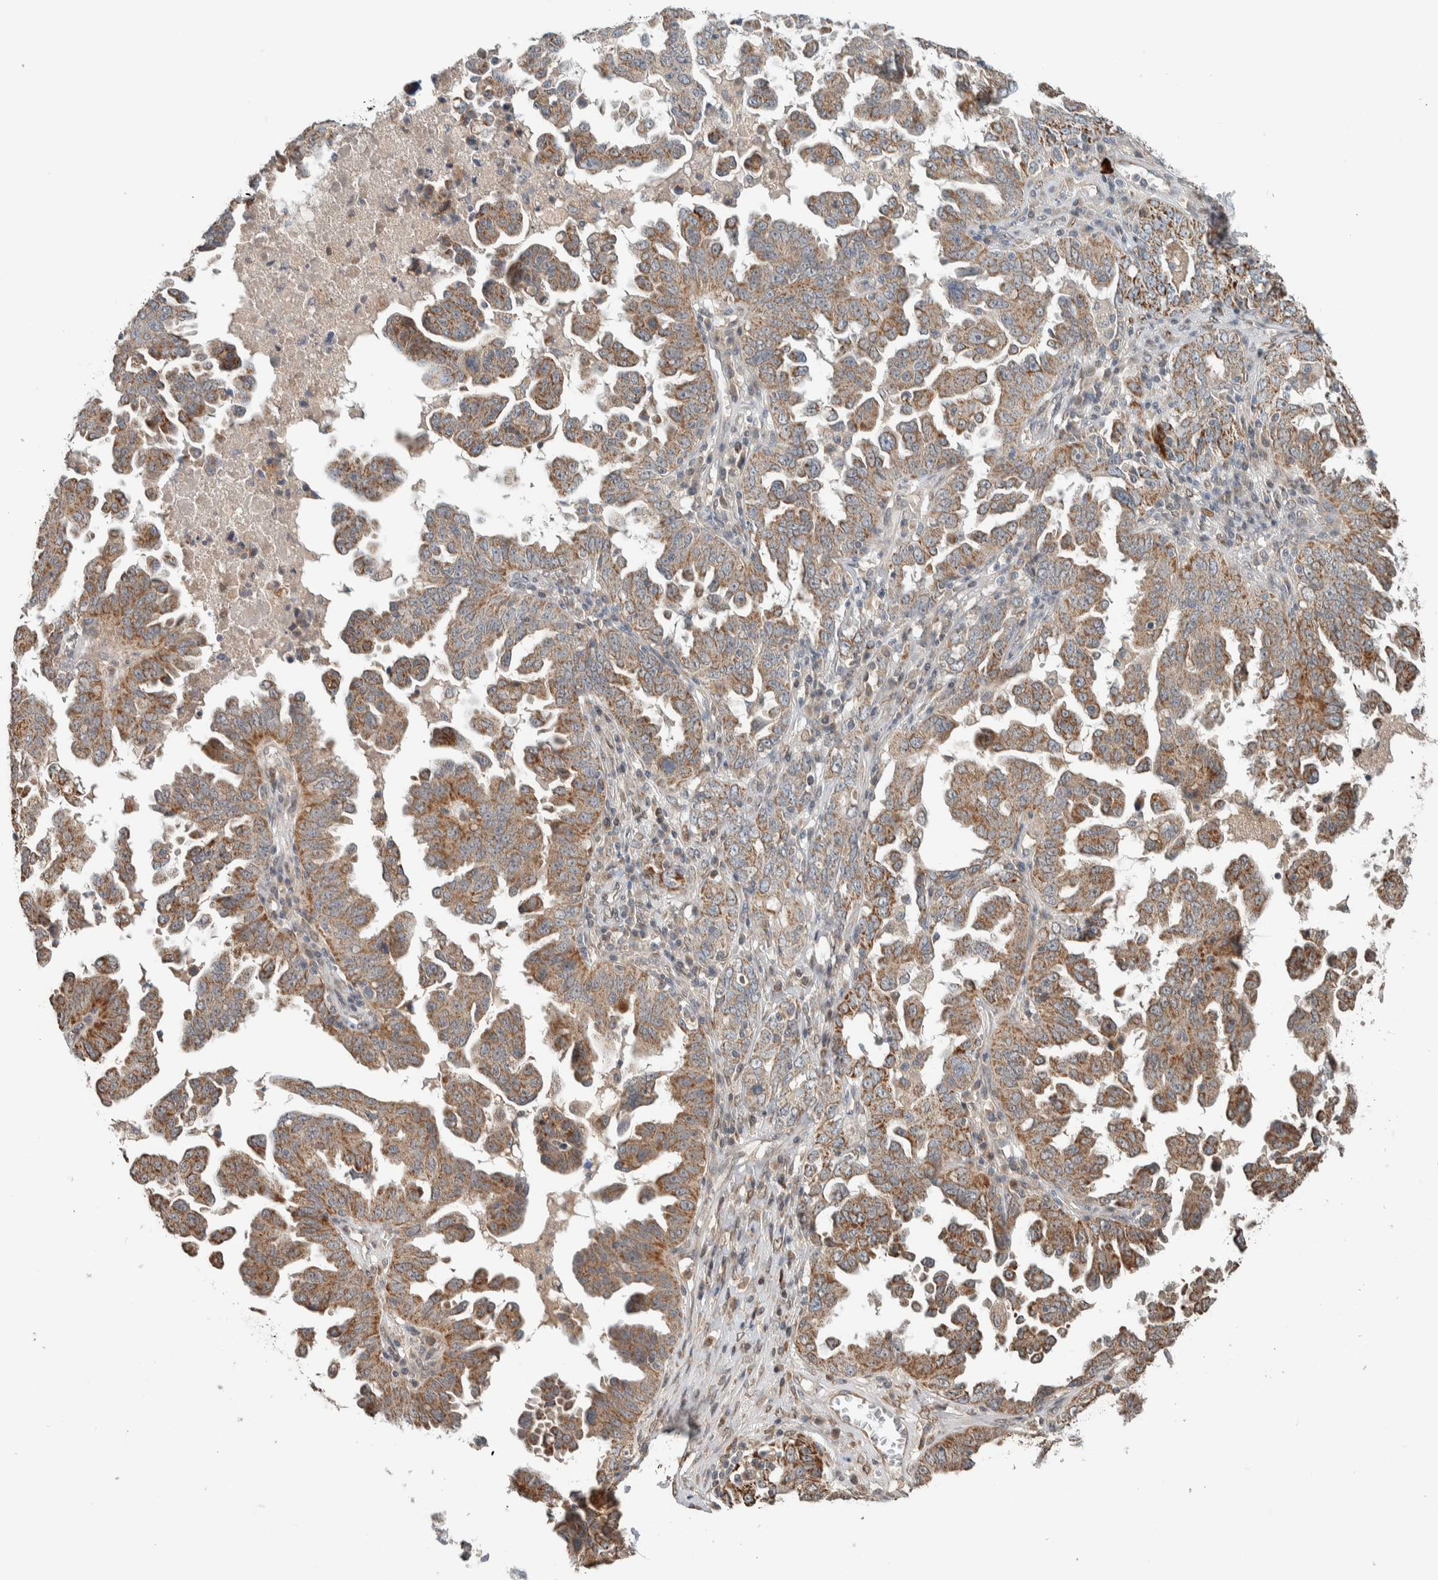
{"staining": {"intensity": "moderate", "quantity": ">75%", "location": "cytoplasmic/membranous"}, "tissue": "ovarian cancer", "cell_type": "Tumor cells", "image_type": "cancer", "snomed": [{"axis": "morphology", "description": "Carcinoma, endometroid"}, {"axis": "topography", "description": "Ovary"}], "caption": "Immunohistochemistry (IHC) (DAB (3,3'-diaminobenzidine)) staining of human ovarian cancer reveals moderate cytoplasmic/membranous protein positivity in approximately >75% of tumor cells. (brown staining indicates protein expression, while blue staining denotes nuclei).", "gene": "NBR1", "patient": {"sex": "female", "age": 62}}